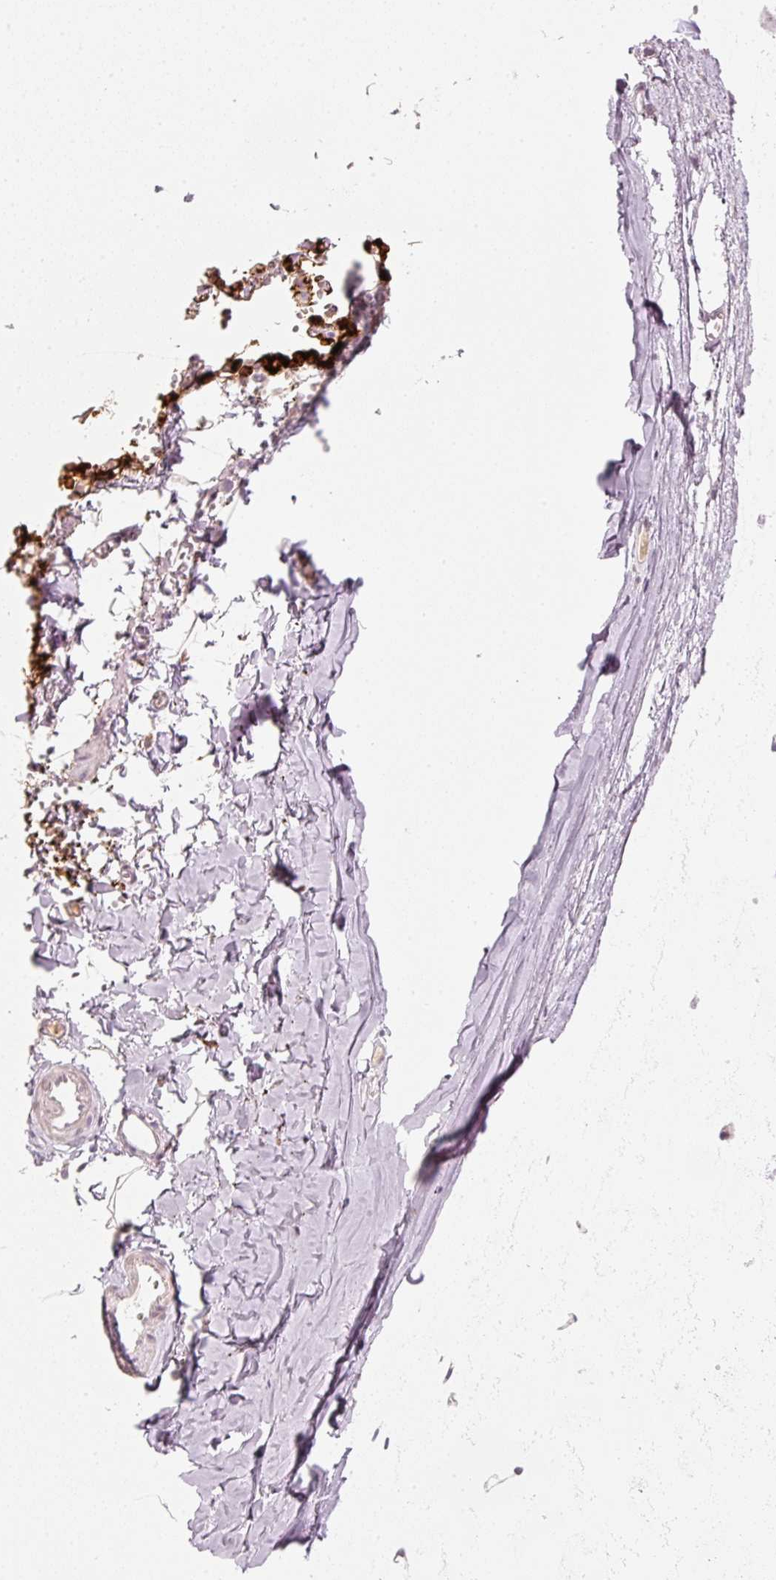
{"staining": {"intensity": "negative", "quantity": "none", "location": "none"}, "tissue": "adipose tissue", "cell_type": "Adipocytes", "image_type": "normal", "snomed": [{"axis": "morphology", "description": "Normal tissue, NOS"}, {"axis": "topography", "description": "Cartilage tissue"}, {"axis": "topography", "description": "Bronchus"}, {"axis": "topography", "description": "Peripheral nerve tissue"}], "caption": "The photomicrograph shows no staining of adipocytes in normal adipose tissue.", "gene": "STEAP1", "patient": {"sex": "female", "age": 59}}